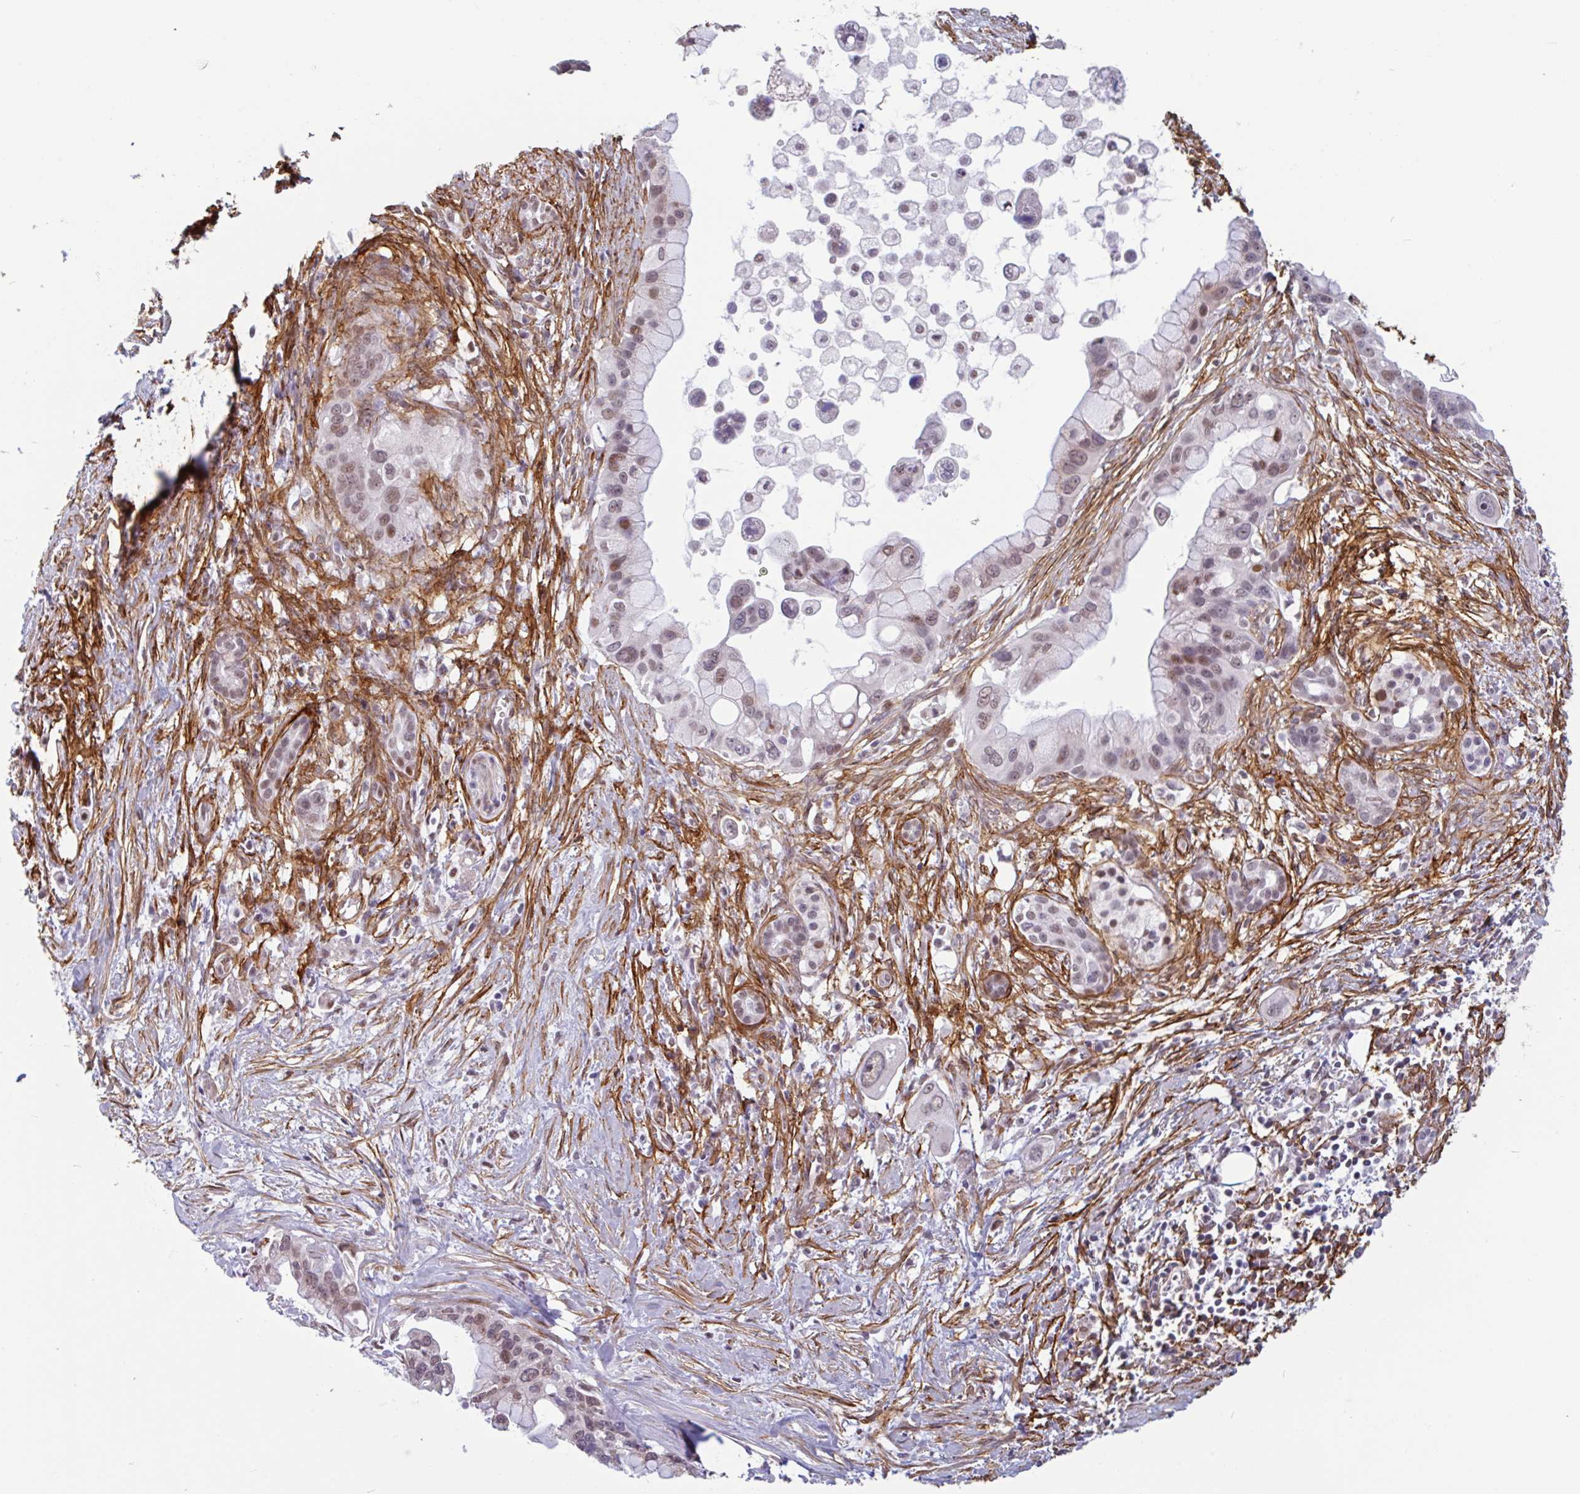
{"staining": {"intensity": "weak", "quantity": "25%-75%", "location": "nuclear"}, "tissue": "pancreatic cancer", "cell_type": "Tumor cells", "image_type": "cancer", "snomed": [{"axis": "morphology", "description": "Adenocarcinoma, NOS"}, {"axis": "topography", "description": "Pancreas"}], "caption": "An immunohistochemistry (IHC) photomicrograph of tumor tissue is shown. Protein staining in brown shows weak nuclear positivity in adenocarcinoma (pancreatic) within tumor cells.", "gene": "TMEM119", "patient": {"sex": "female", "age": 83}}